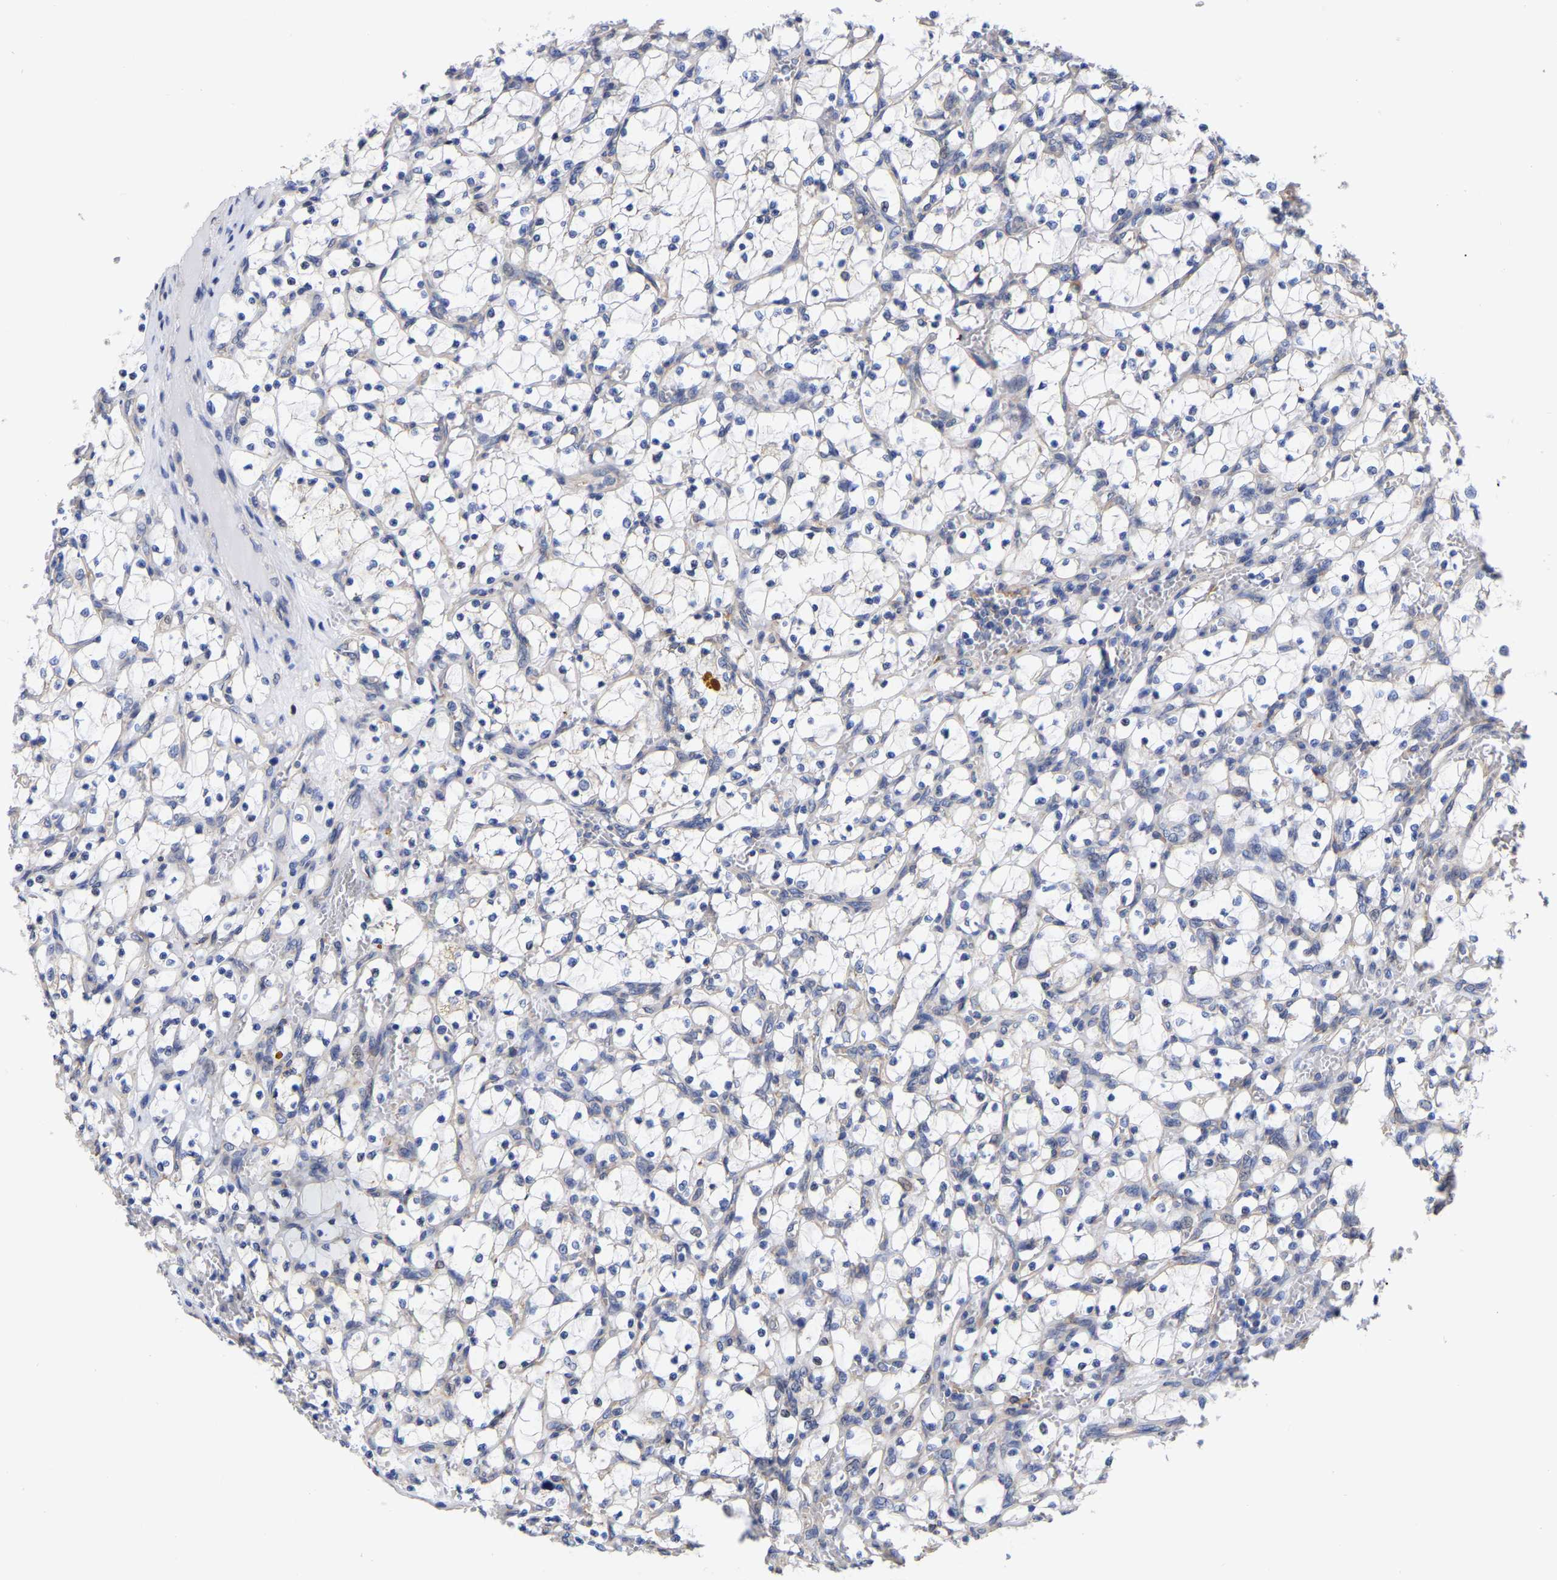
{"staining": {"intensity": "negative", "quantity": "none", "location": "none"}, "tissue": "renal cancer", "cell_type": "Tumor cells", "image_type": "cancer", "snomed": [{"axis": "morphology", "description": "Adenocarcinoma, NOS"}, {"axis": "topography", "description": "Kidney"}], "caption": "This is an immunohistochemistry micrograph of renal cancer. There is no expression in tumor cells.", "gene": "CFAP298", "patient": {"sex": "female", "age": 69}}